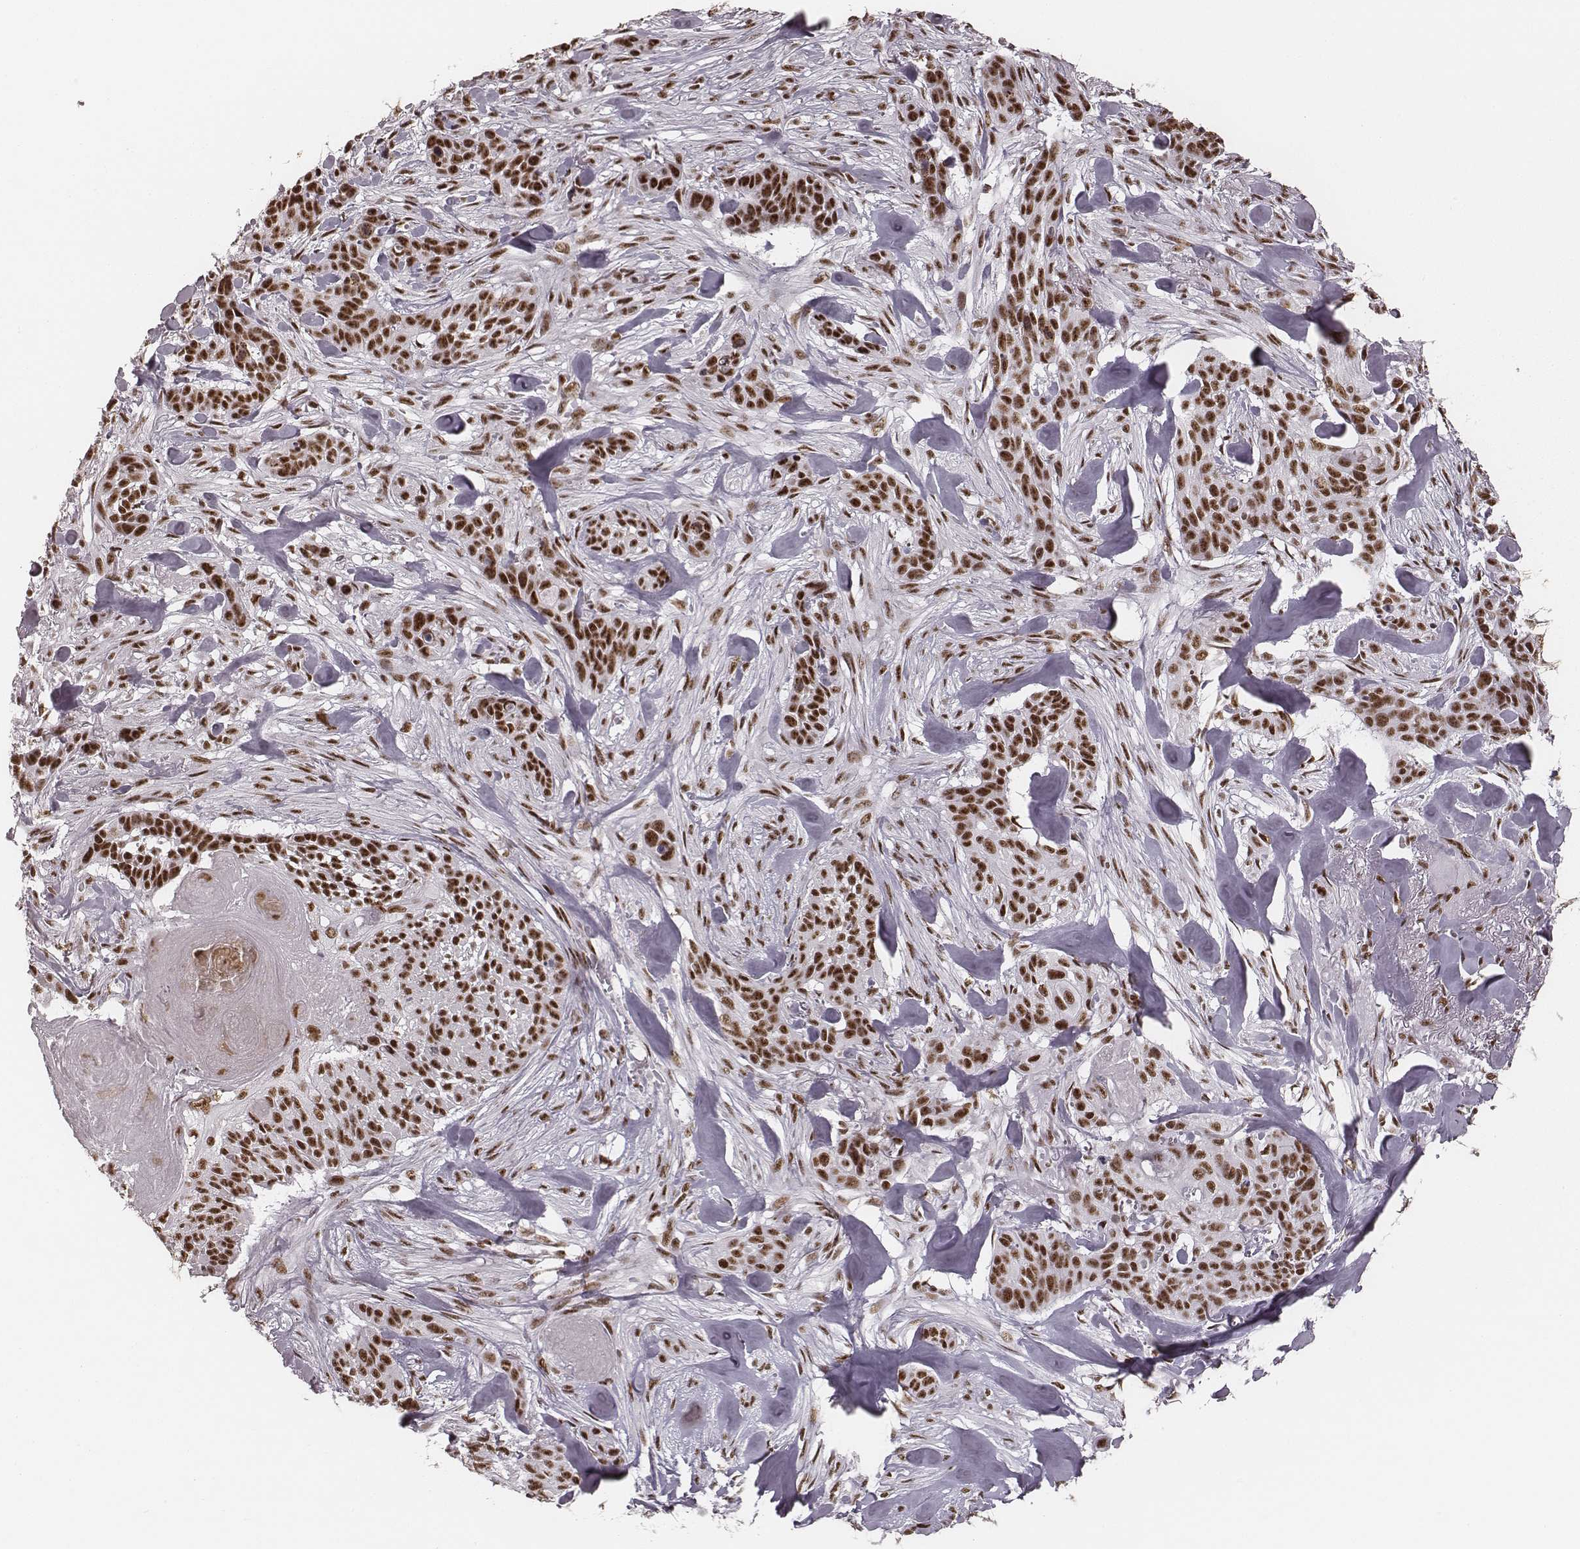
{"staining": {"intensity": "strong", "quantity": ">75%", "location": "nuclear"}, "tissue": "skin cancer", "cell_type": "Tumor cells", "image_type": "cancer", "snomed": [{"axis": "morphology", "description": "Basal cell carcinoma"}, {"axis": "topography", "description": "Skin"}], "caption": "Basal cell carcinoma (skin) stained with a brown dye demonstrates strong nuclear positive positivity in approximately >75% of tumor cells.", "gene": "LUC7L", "patient": {"sex": "male", "age": 87}}